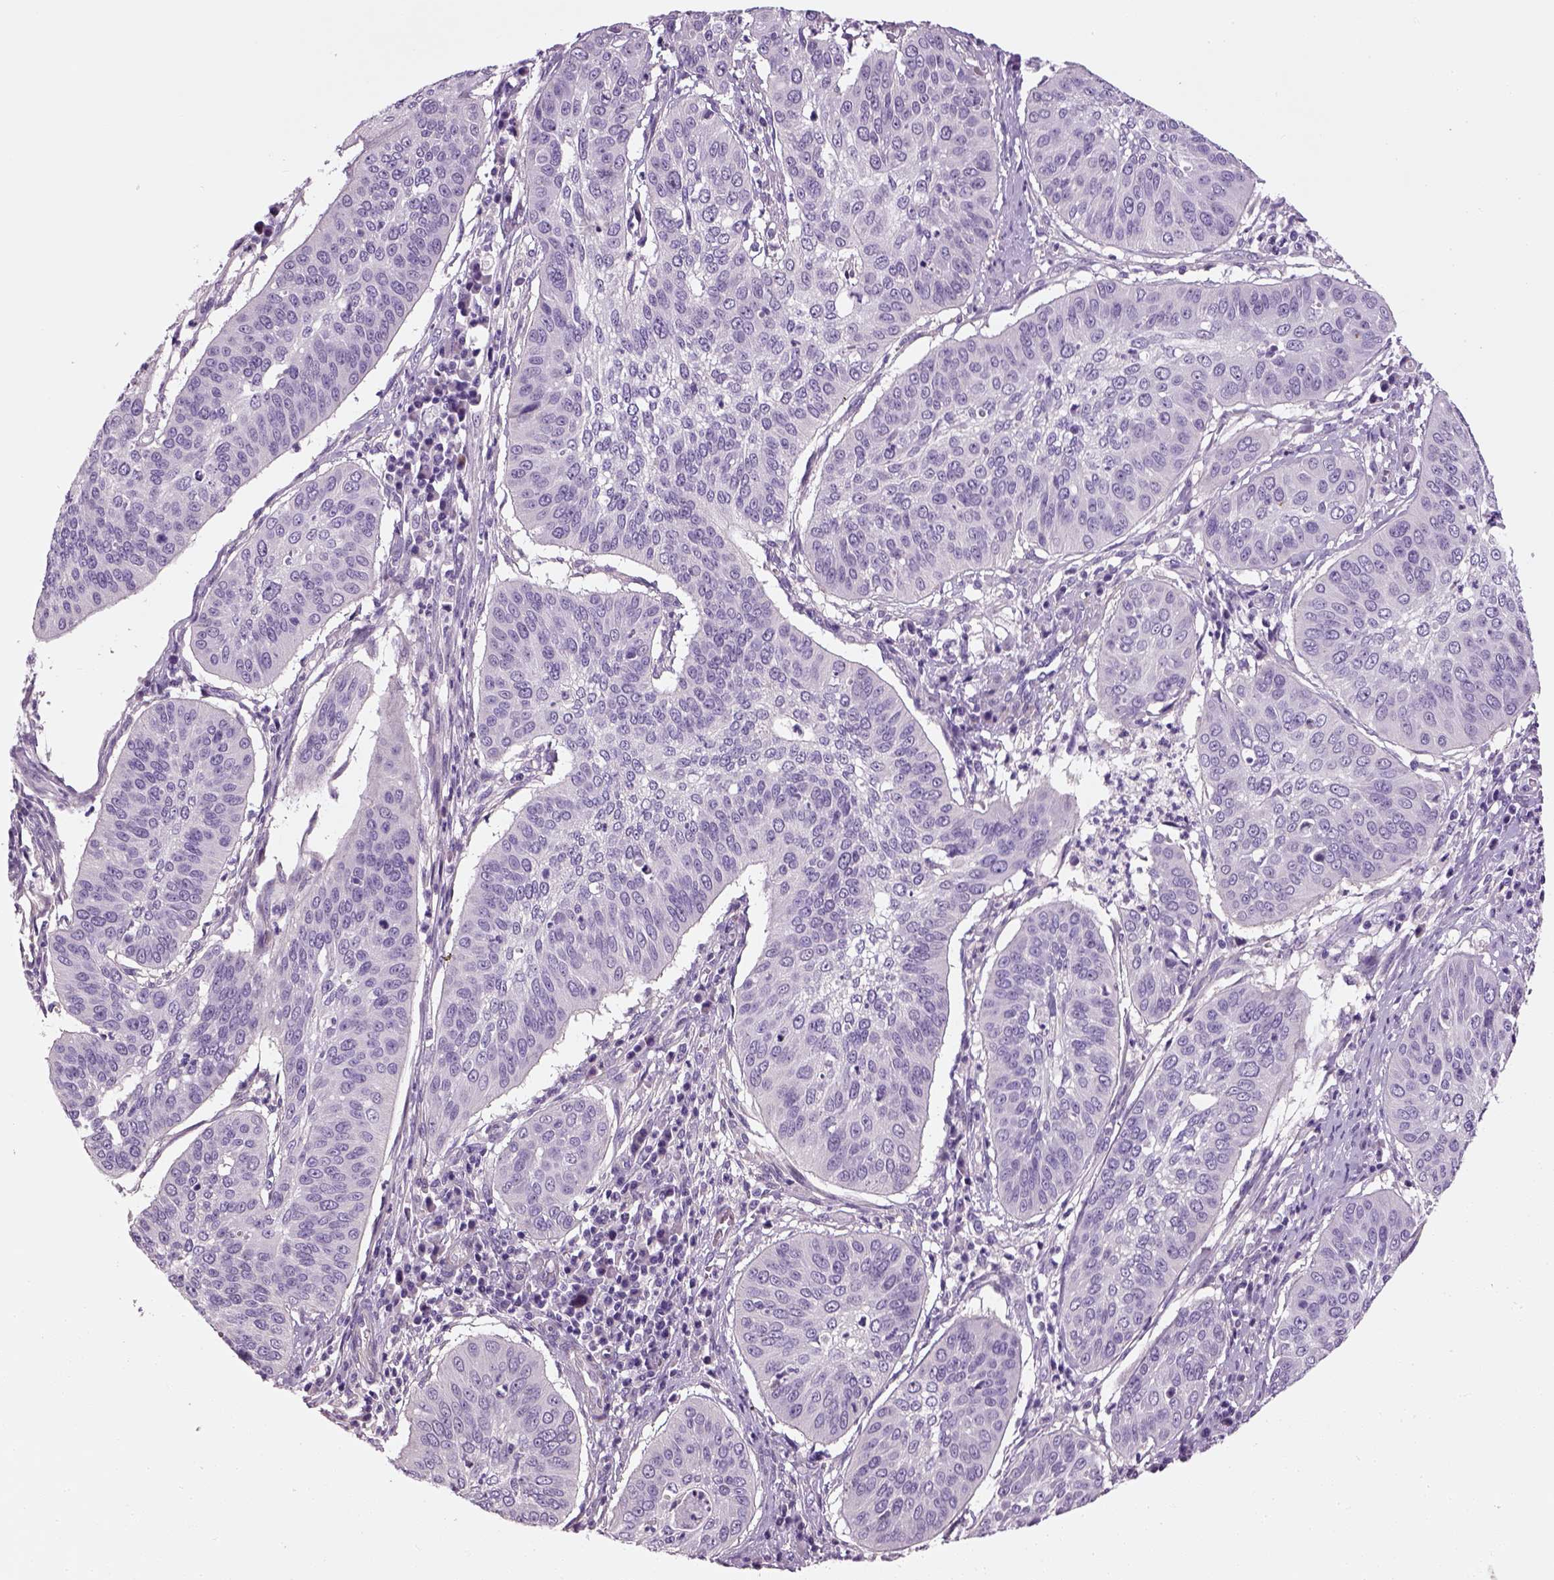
{"staining": {"intensity": "negative", "quantity": "none", "location": "none"}, "tissue": "cervical cancer", "cell_type": "Tumor cells", "image_type": "cancer", "snomed": [{"axis": "morphology", "description": "Normal tissue, NOS"}, {"axis": "morphology", "description": "Squamous cell carcinoma, NOS"}, {"axis": "topography", "description": "Cervix"}], "caption": "Tumor cells show no significant protein expression in squamous cell carcinoma (cervical). (Brightfield microscopy of DAB (3,3'-diaminobenzidine) IHC at high magnification).", "gene": "ELOVL3", "patient": {"sex": "female", "age": 39}}